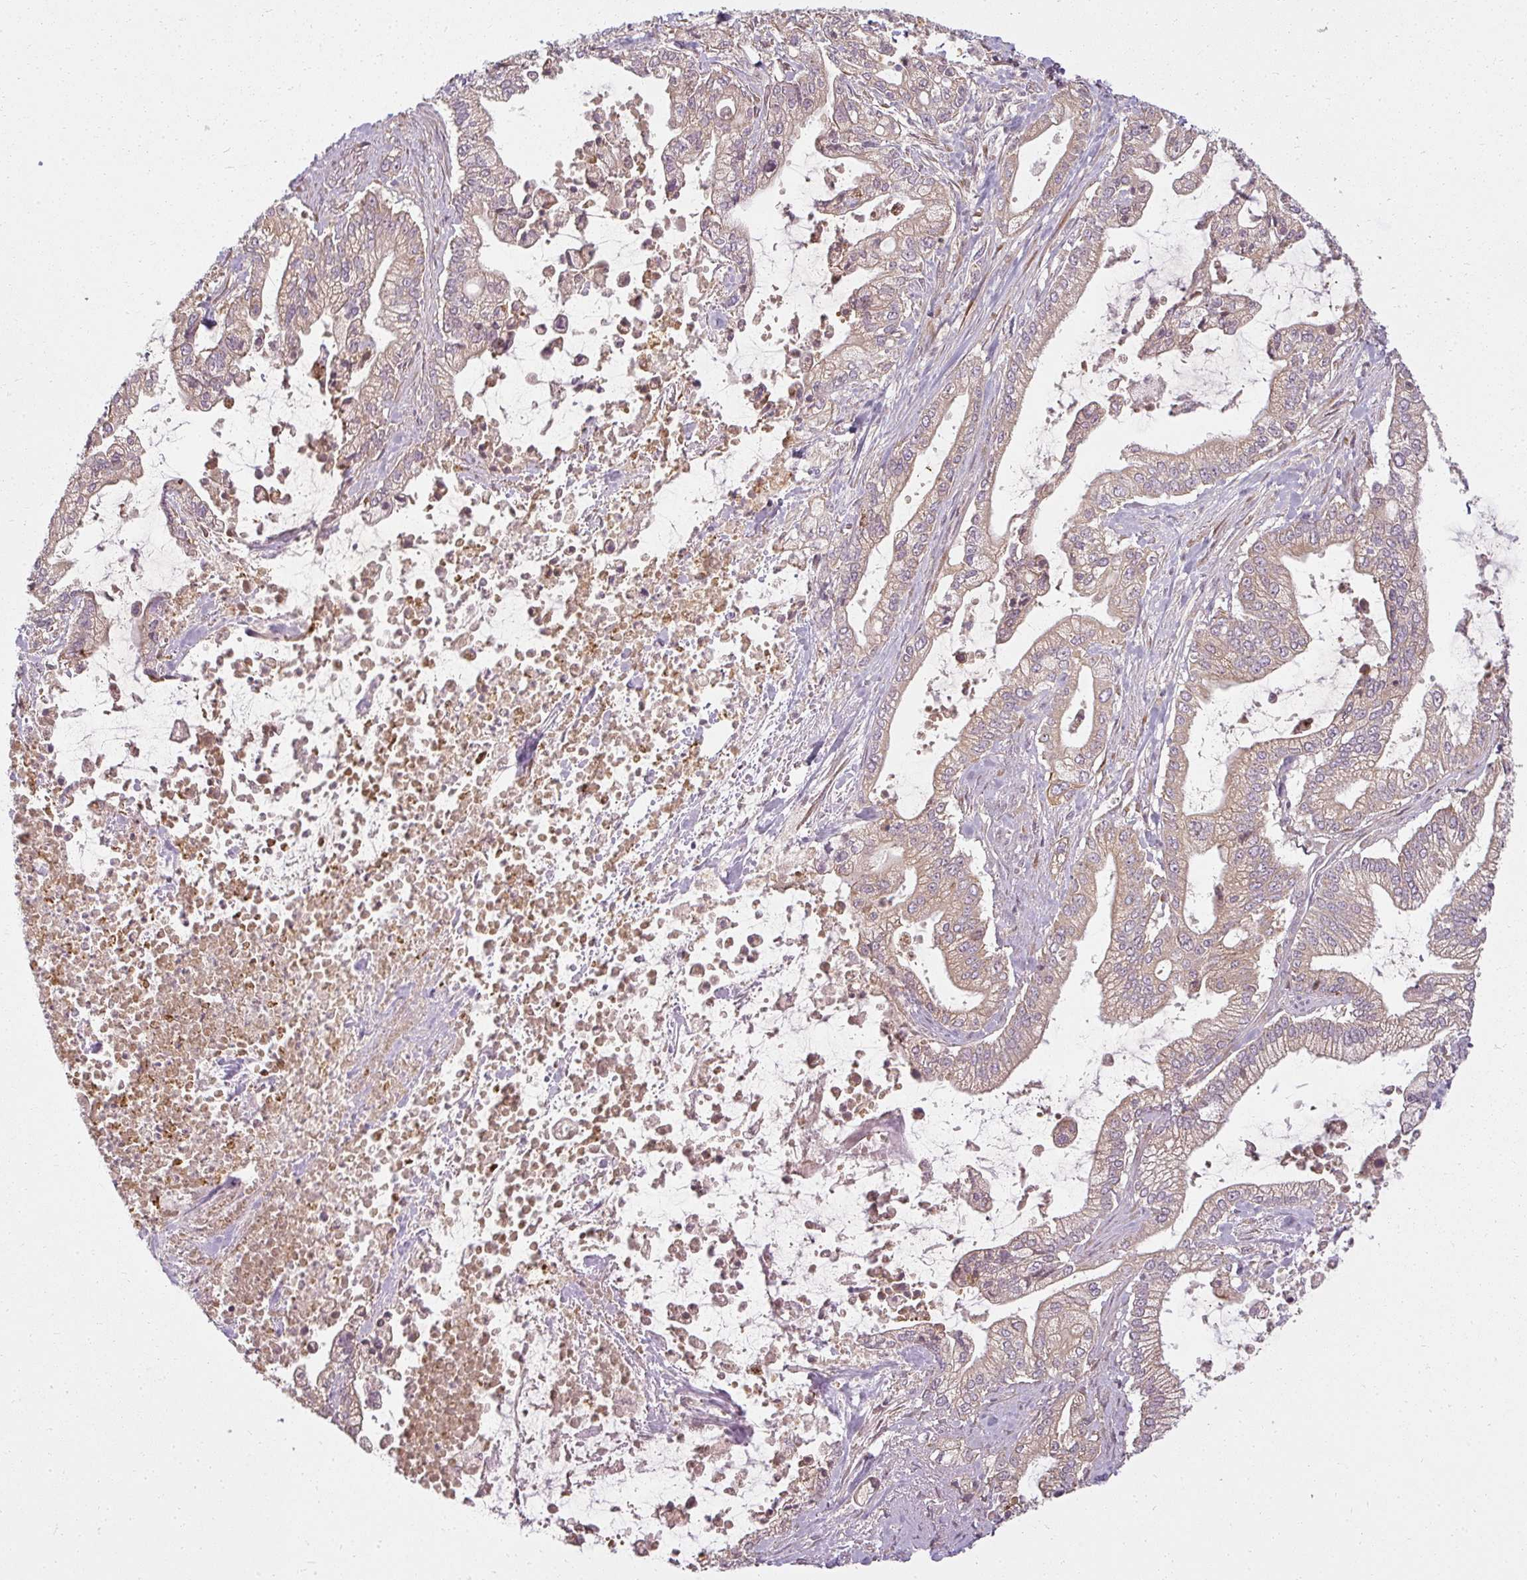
{"staining": {"intensity": "moderate", "quantity": ">75%", "location": "cytoplasmic/membranous"}, "tissue": "pancreatic cancer", "cell_type": "Tumor cells", "image_type": "cancer", "snomed": [{"axis": "morphology", "description": "Adenocarcinoma, NOS"}, {"axis": "topography", "description": "Pancreas"}], "caption": "Pancreatic adenocarcinoma stained with a brown dye exhibits moderate cytoplasmic/membranous positive staining in about >75% of tumor cells.", "gene": "RPL24", "patient": {"sex": "male", "age": 69}}